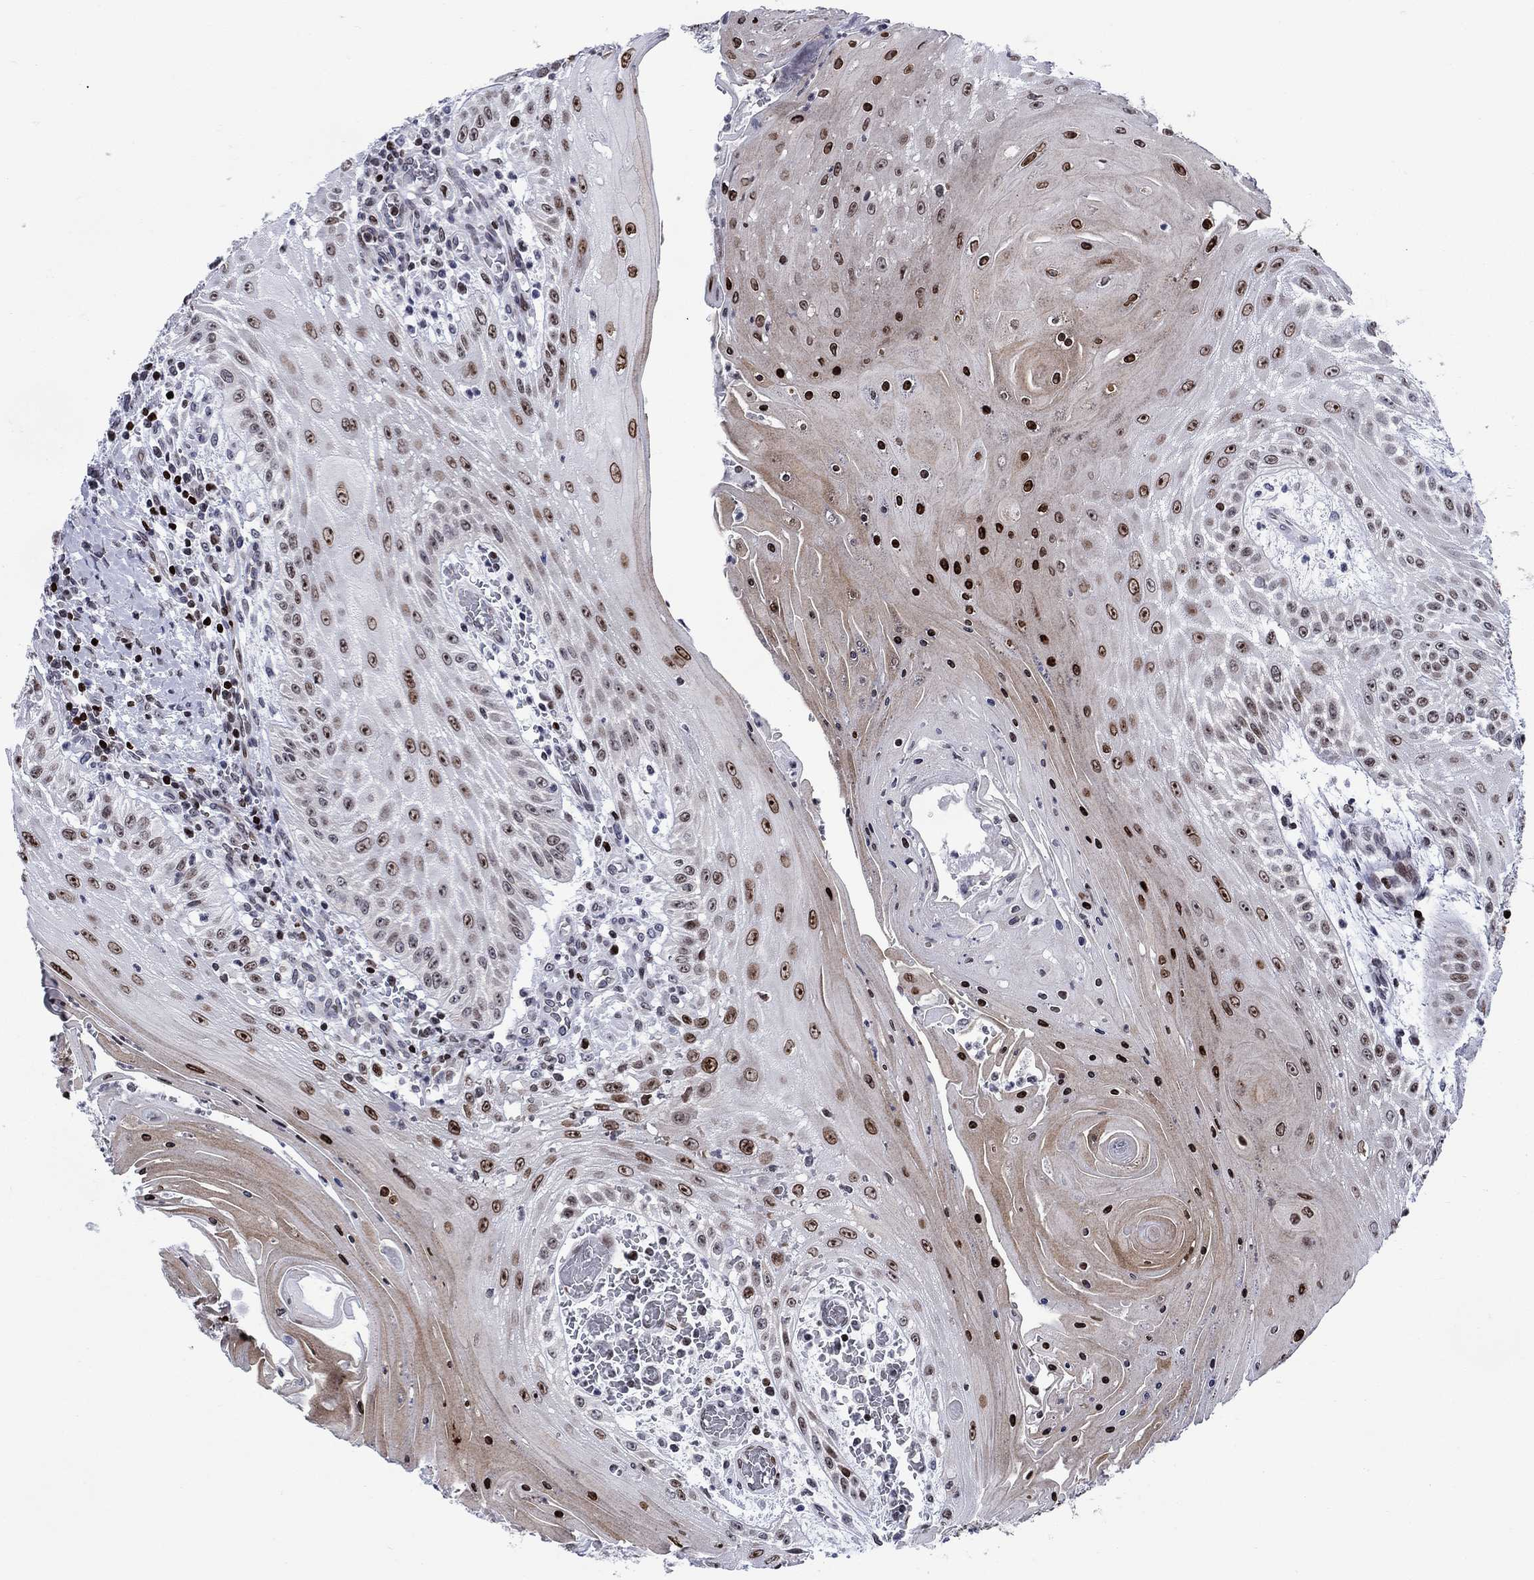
{"staining": {"intensity": "strong", "quantity": "25%-75%", "location": "cytoplasmic/membranous,nuclear"}, "tissue": "head and neck cancer", "cell_type": "Tumor cells", "image_type": "cancer", "snomed": [{"axis": "morphology", "description": "Squamous cell carcinoma, NOS"}, {"axis": "topography", "description": "Oral tissue"}, {"axis": "topography", "description": "Head-Neck"}], "caption": "A brown stain shows strong cytoplasmic/membranous and nuclear staining of a protein in human head and neck squamous cell carcinoma tumor cells. The staining was performed using DAB (3,3'-diaminobenzidine), with brown indicating positive protein expression. Nuclei are stained blue with hematoxylin.", "gene": "HMGA1", "patient": {"sex": "male", "age": 58}}